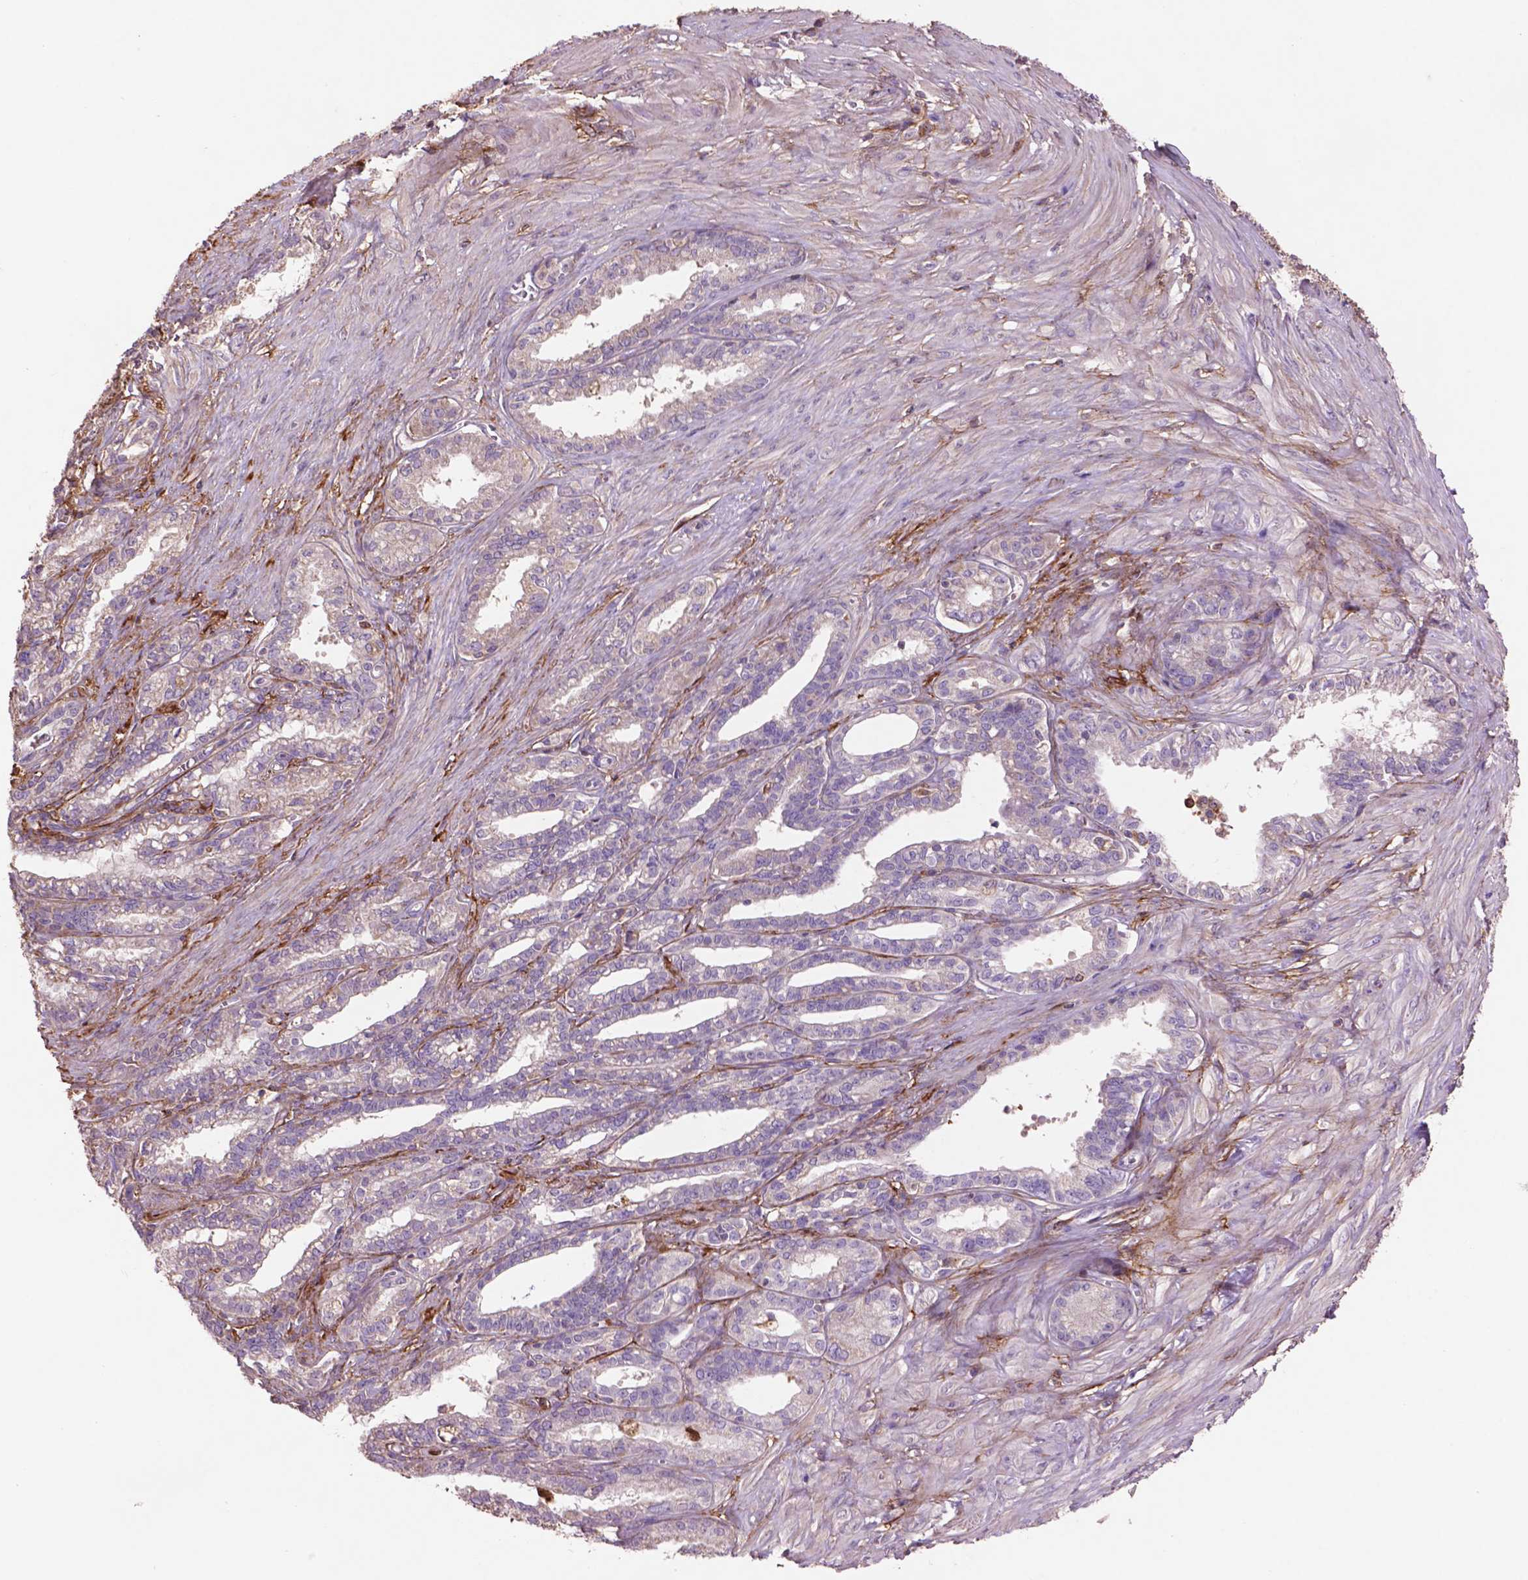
{"staining": {"intensity": "negative", "quantity": "none", "location": "none"}, "tissue": "seminal vesicle", "cell_type": "Glandular cells", "image_type": "normal", "snomed": [{"axis": "morphology", "description": "Normal tissue, NOS"}, {"axis": "morphology", "description": "Urothelial carcinoma, NOS"}, {"axis": "topography", "description": "Urinary bladder"}, {"axis": "topography", "description": "Seminal veicle"}], "caption": "Protein analysis of normal seminal vesicle shows no significant expression in glandular cells.", "gene": "LRRC3C", "patient": {"sex": "male", "age": 76}}